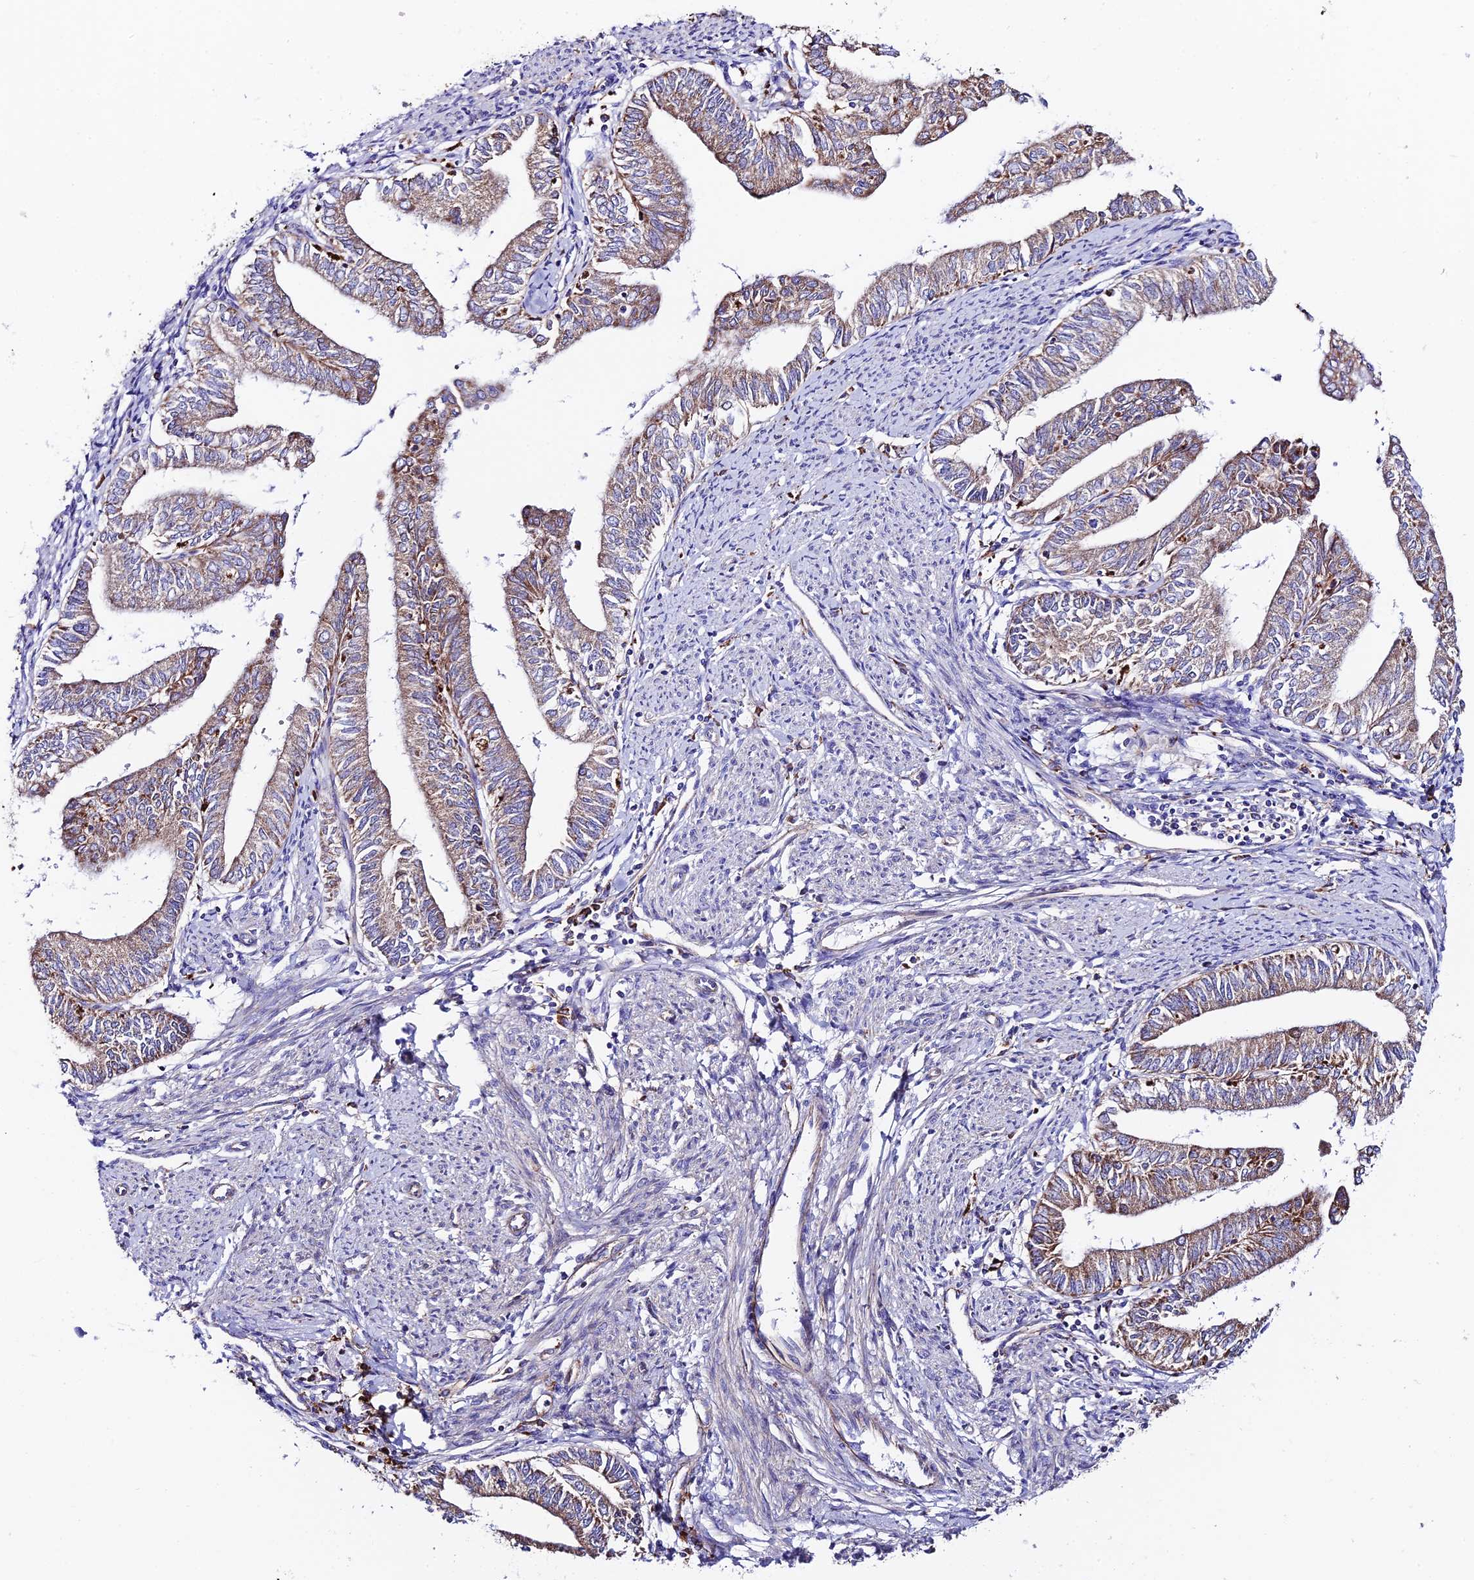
{"staining": {"intensity": "weak", "quantity": "25%-75%", "location": "cytoplasmic/membranous"}, "tissue": "endometrial cancer", "cell_type": "Tumor cells", "image_type": "cancer", "snomed": [{"axis": "morphology", "description": "Adenocarcinoma, NOS"}, {"axis": "topography", "description": "Endometrium"}], "caption": "Brown immunohistochemical staining in human adenocarcinoma (endometrial) shows weak cytoplasmic/membranous expression in approximately 25%-75% of tumor cells. (DAB (3,3'-diaminobenzidine) = brown stain, brightfield microscopy at high magnification).", "gene": "VPS13C", "patient": {"sex": "female", "age": 66}}